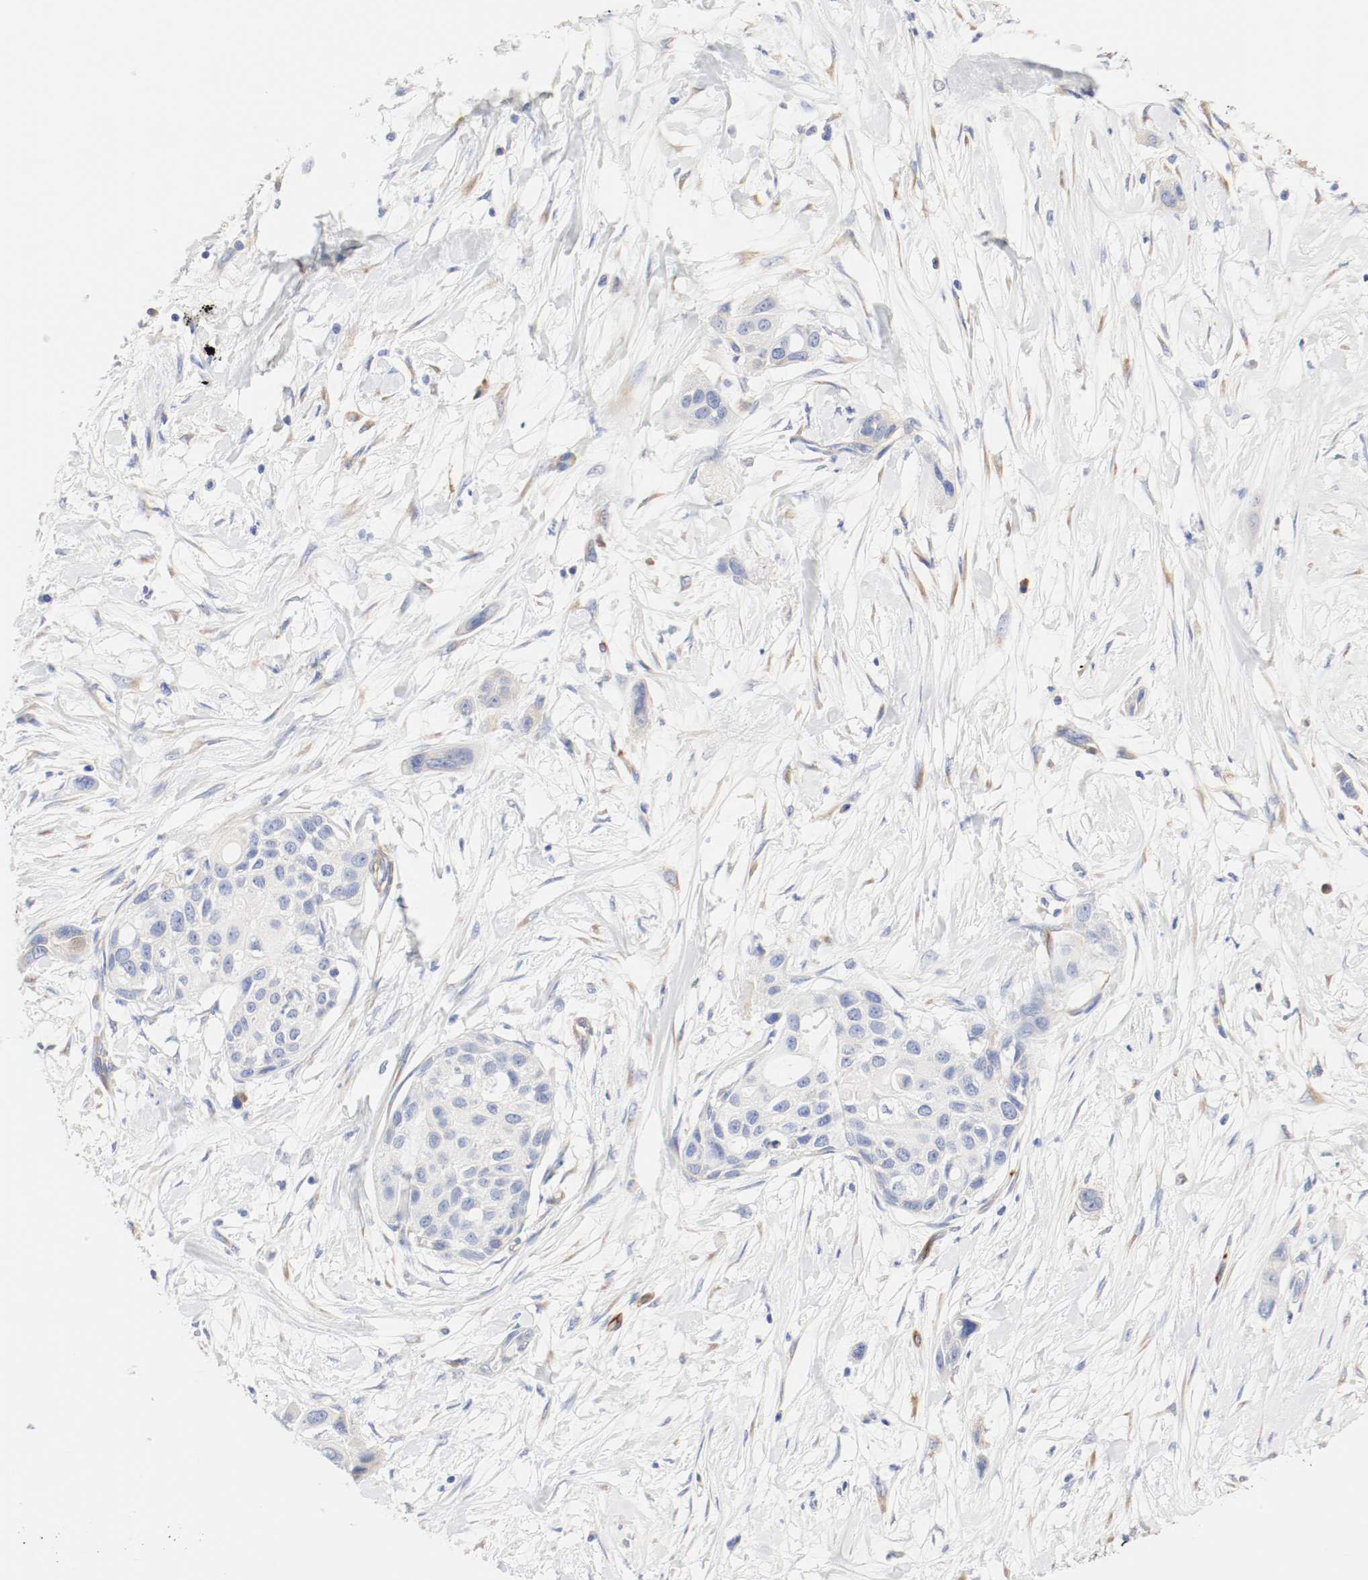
{"staining": {"intensity": "weak", "quantity": "<25%", "location": "cytoplasmic/membranous"}, "tissue": "pancreatic cancer", "cell_type": "Tumor cells", "image_type": "cancer", "snomed": [{"axis": "morphology", "description": "Adenocarcinoma, NOS"}, {"axis": "topography", "description": "Pancreas"}], "caption": "DAB immunohistochemical staining of adenocarcinoma (pancreatic) shows no significant expression in tumor cells. (DAB (3,3'-diaminobenzidine) immunohistochemistry (IHC) with hematoxylin counter stain).", "gene": "GIT1", "patient": {"sex": "female", "age": 60}}